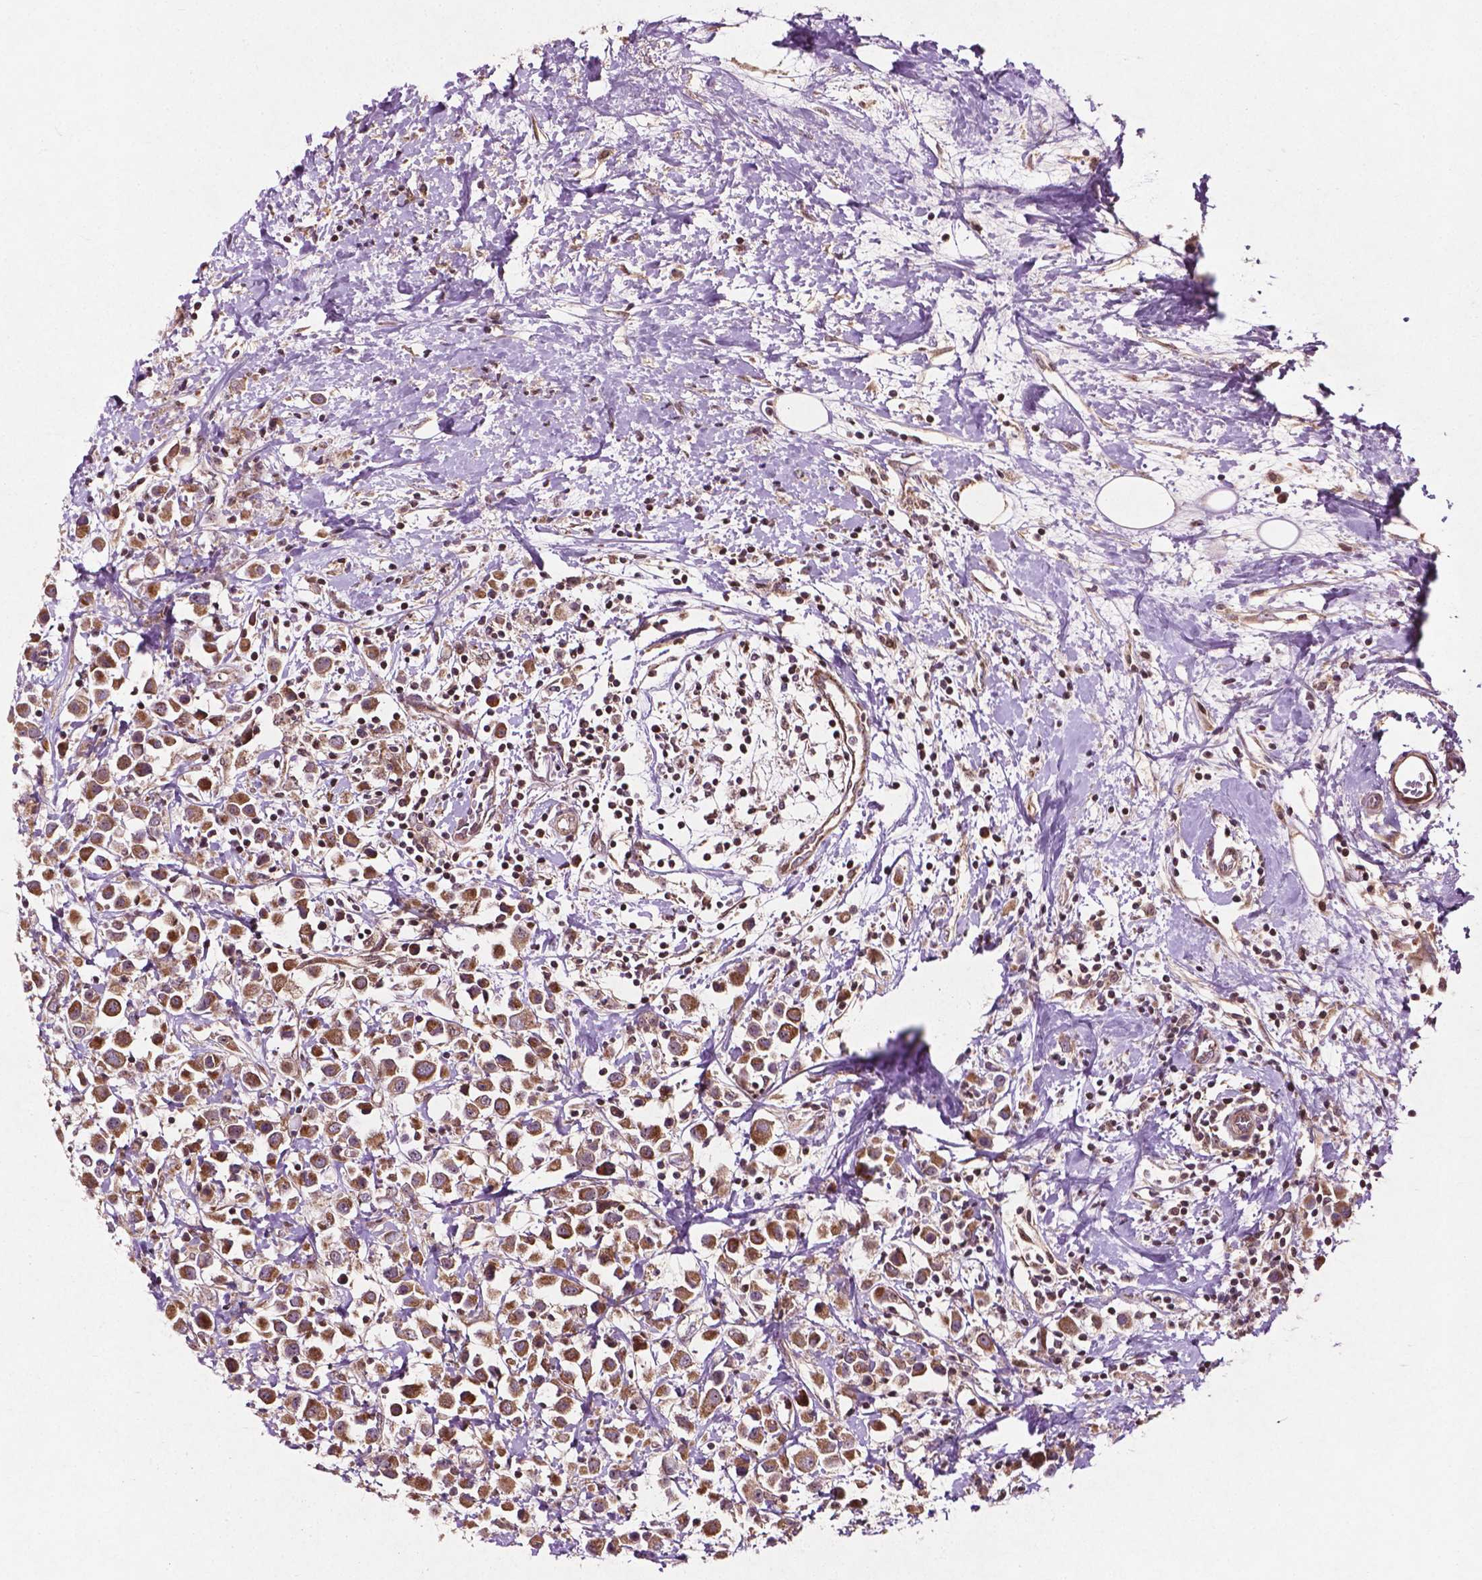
{"staining": {"intensity": "strong", "quantity": ">75%", "location": "cytoplasmic/membranous"}, "tissue": "breast cancer", "cell_type": "Tumor cells", "image_type": "cancer", "snomed": [{"axis": "morphology", "description": "Duct carcinoma"}, {"axis": "topography", "description": "Breast"}], "caption": "This is a histology image of IHC staining of breast infiltrating ductal carcinoma, which shows strong expression in the cytoplasmic/membranous of tumor cells.", "gene": "B3GALNT2", "patient": {"sex": "female", "age": 61}}